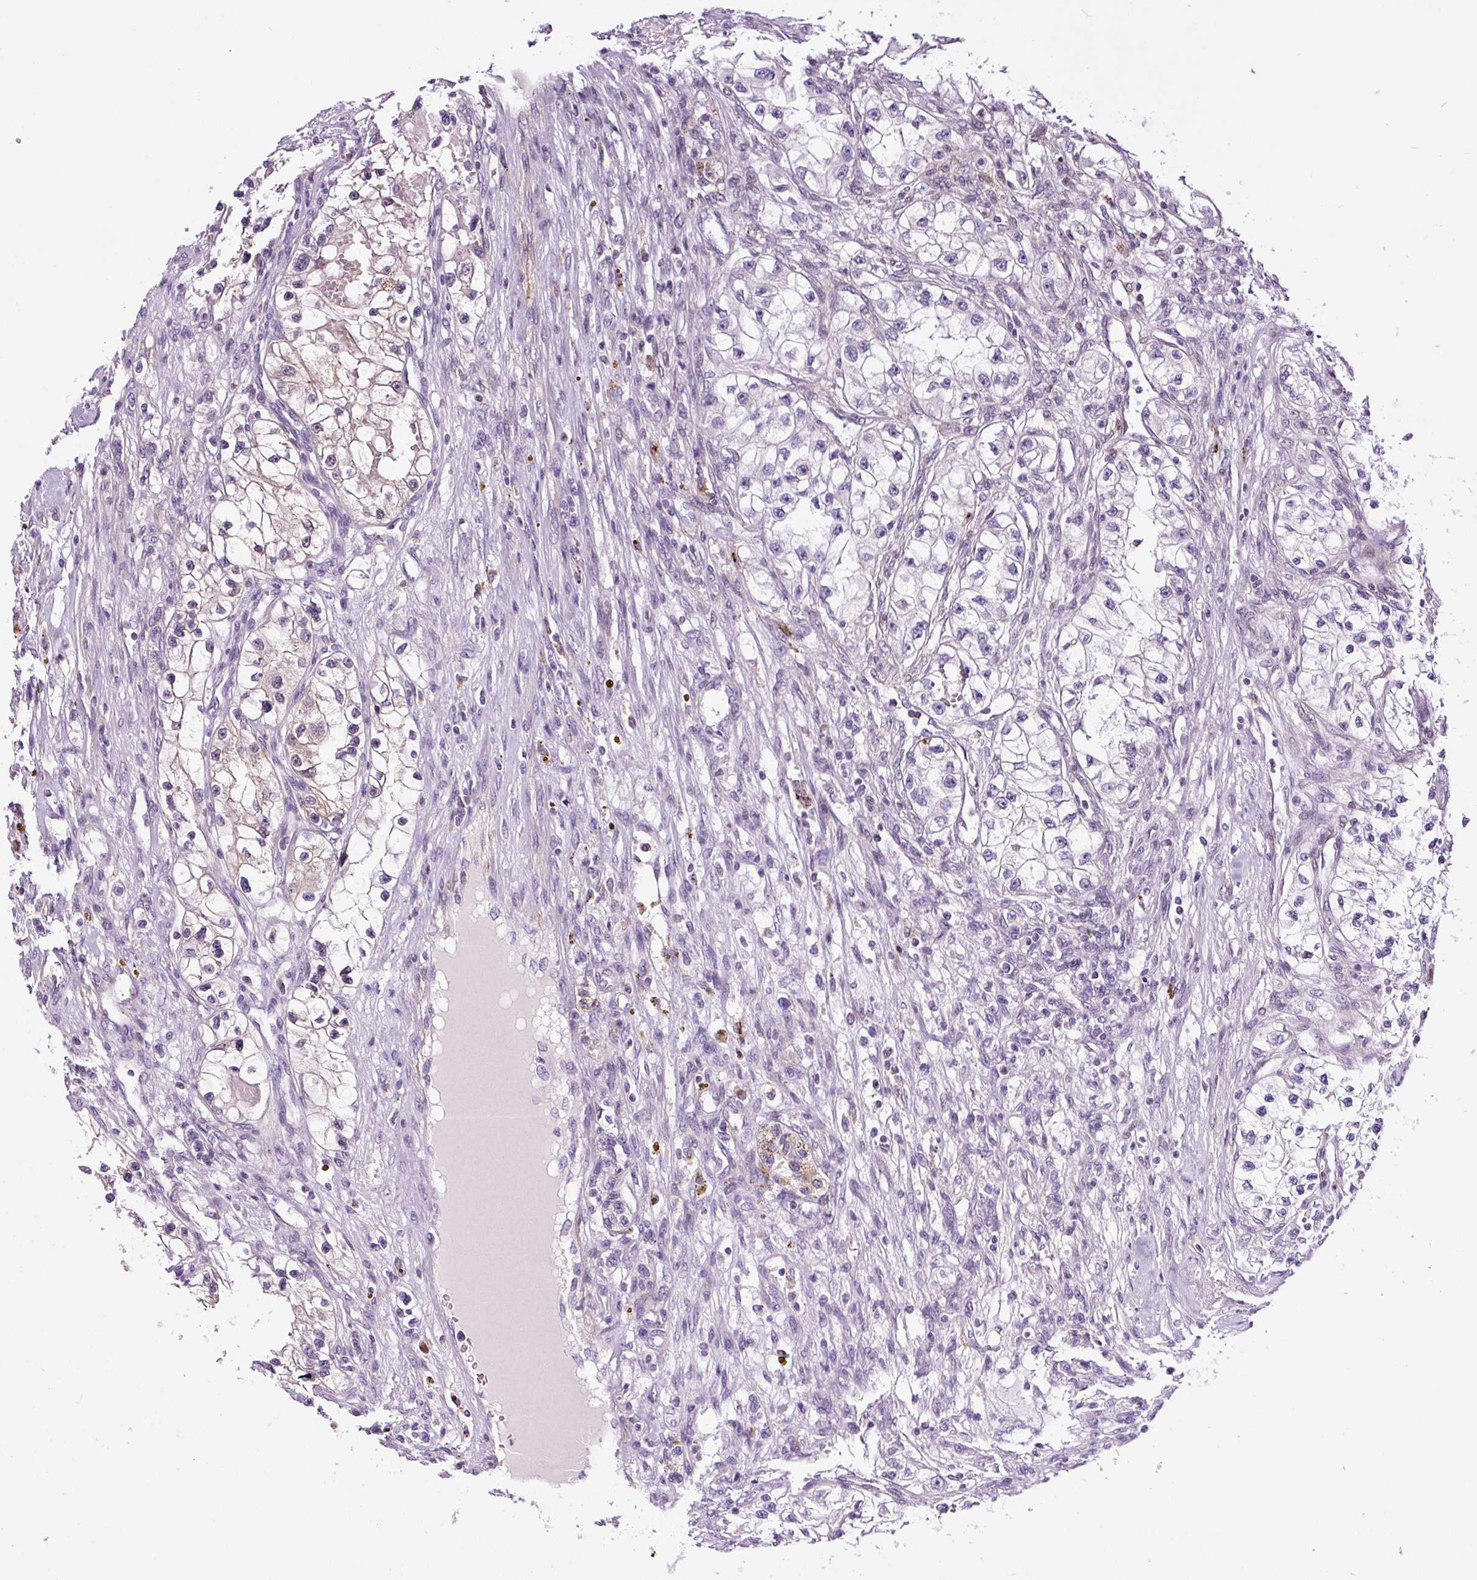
{"staining": {"intensity": "negative", "quantity": "none", "location": "none"}, "tissue": "renal cancer", "cell_type": "Tumor cells", "image_type": "cancer", "snomed": [{"axis": "morphology", "description": "Adenocarcinoma, NOS"}, {"axis": "topography", "description": "Kidney"}], "caption": "Immunohistochemical staining of human renal adenocarcinoma demonstrates no significant expression in tumor cells.", "gene": "TAFA3", "patient": {"sex": "female", "age": 57}}